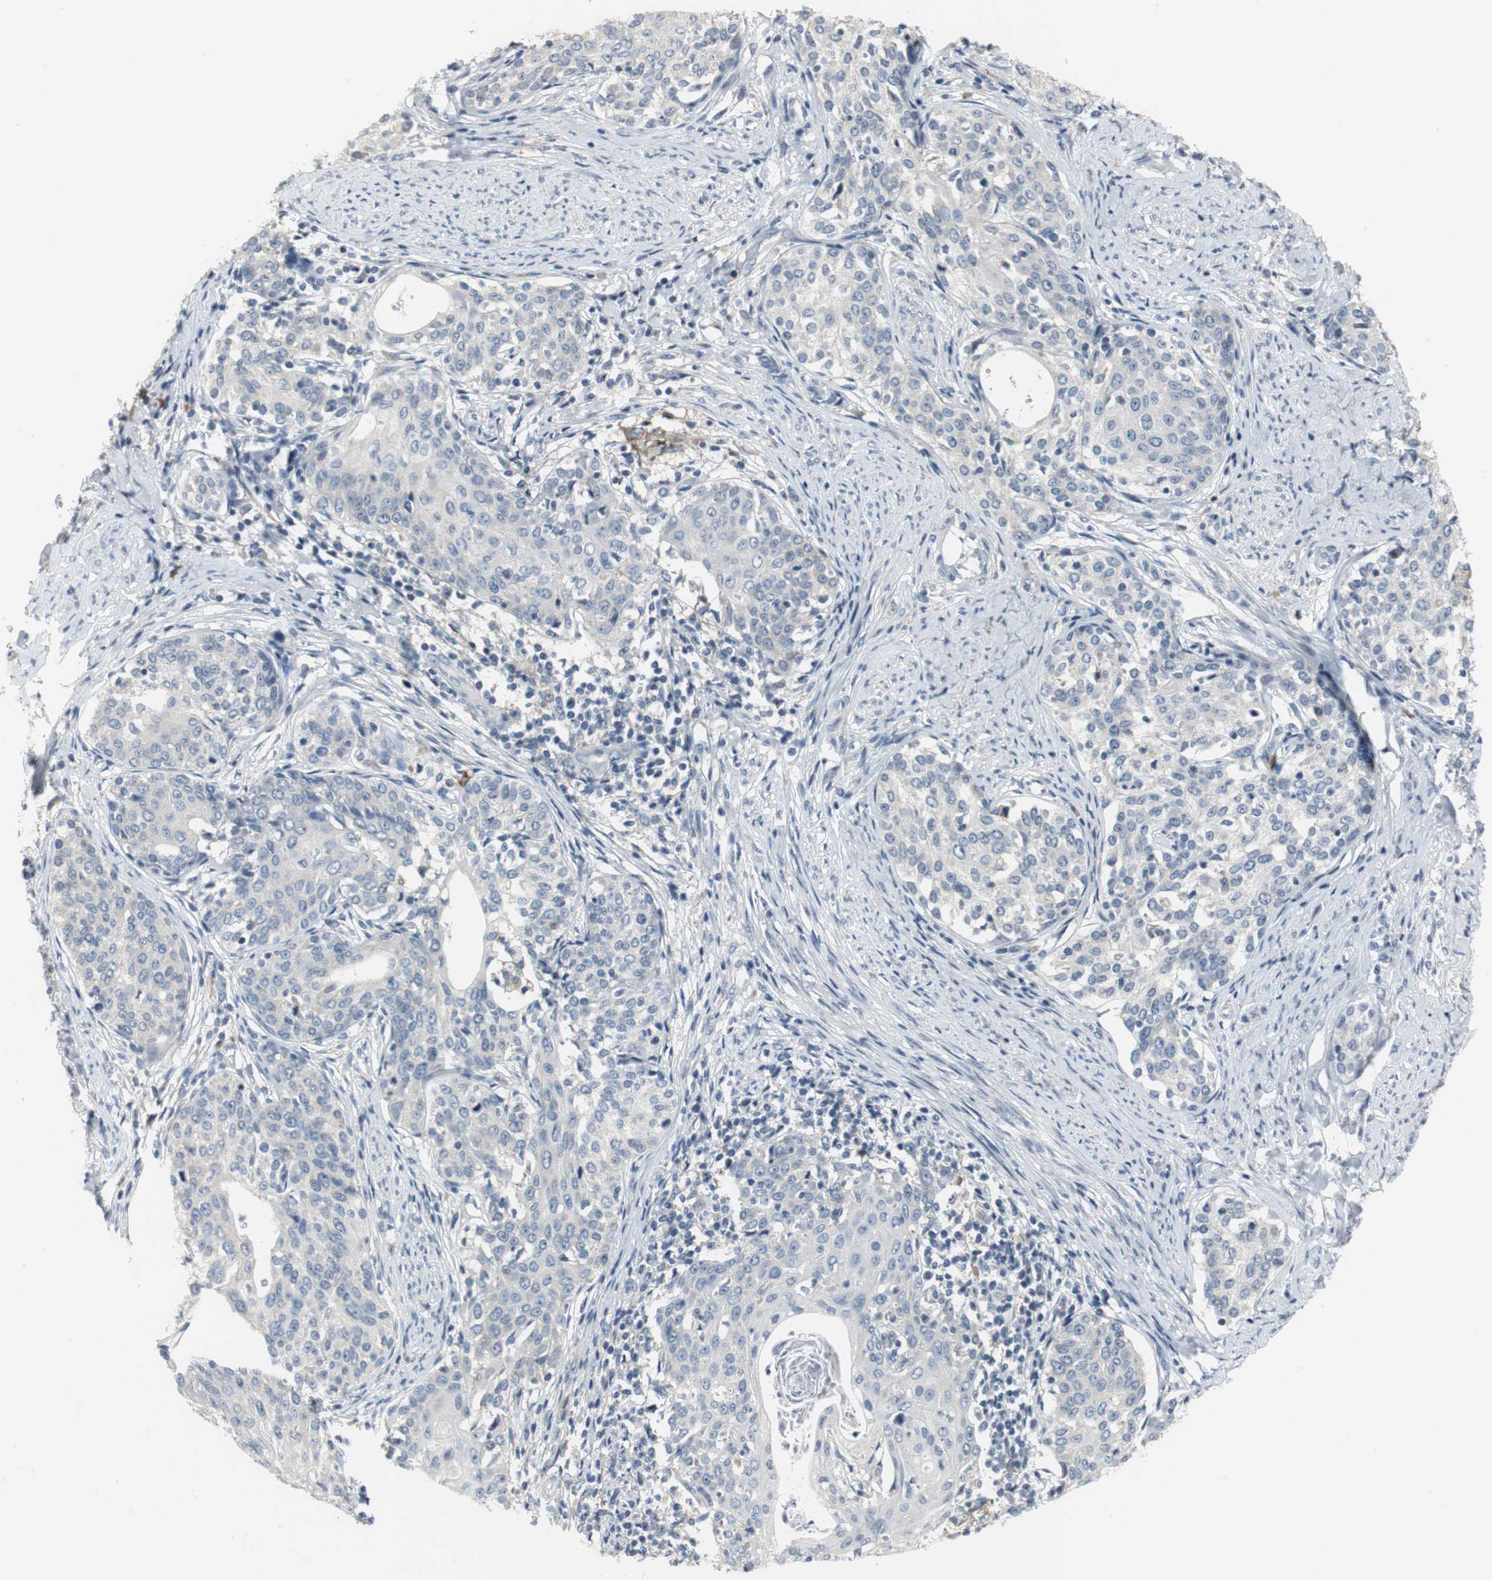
{"staining": {"intensity": "negative", "quantity": "none", "location": "none"}, "tissue": "cervical cancer", "cell_type": "Tumor cells", "image_type": "cancer", "snomed": [{"axis": "morphology", "description": "Squamous cell carcinoma, NOS"}, {"axis": "morphology", "description": "Adenocarcinoma, NOS"}, {"axis": "topography", "description": "Cervix"}], "caption": "Adenocarcinoma (cervical) was stained to show a protein in brown. There is no significant positivity in tumor cells.", "gene": "SLC2A5", "patient": {"sex": "female", "age": 52}}